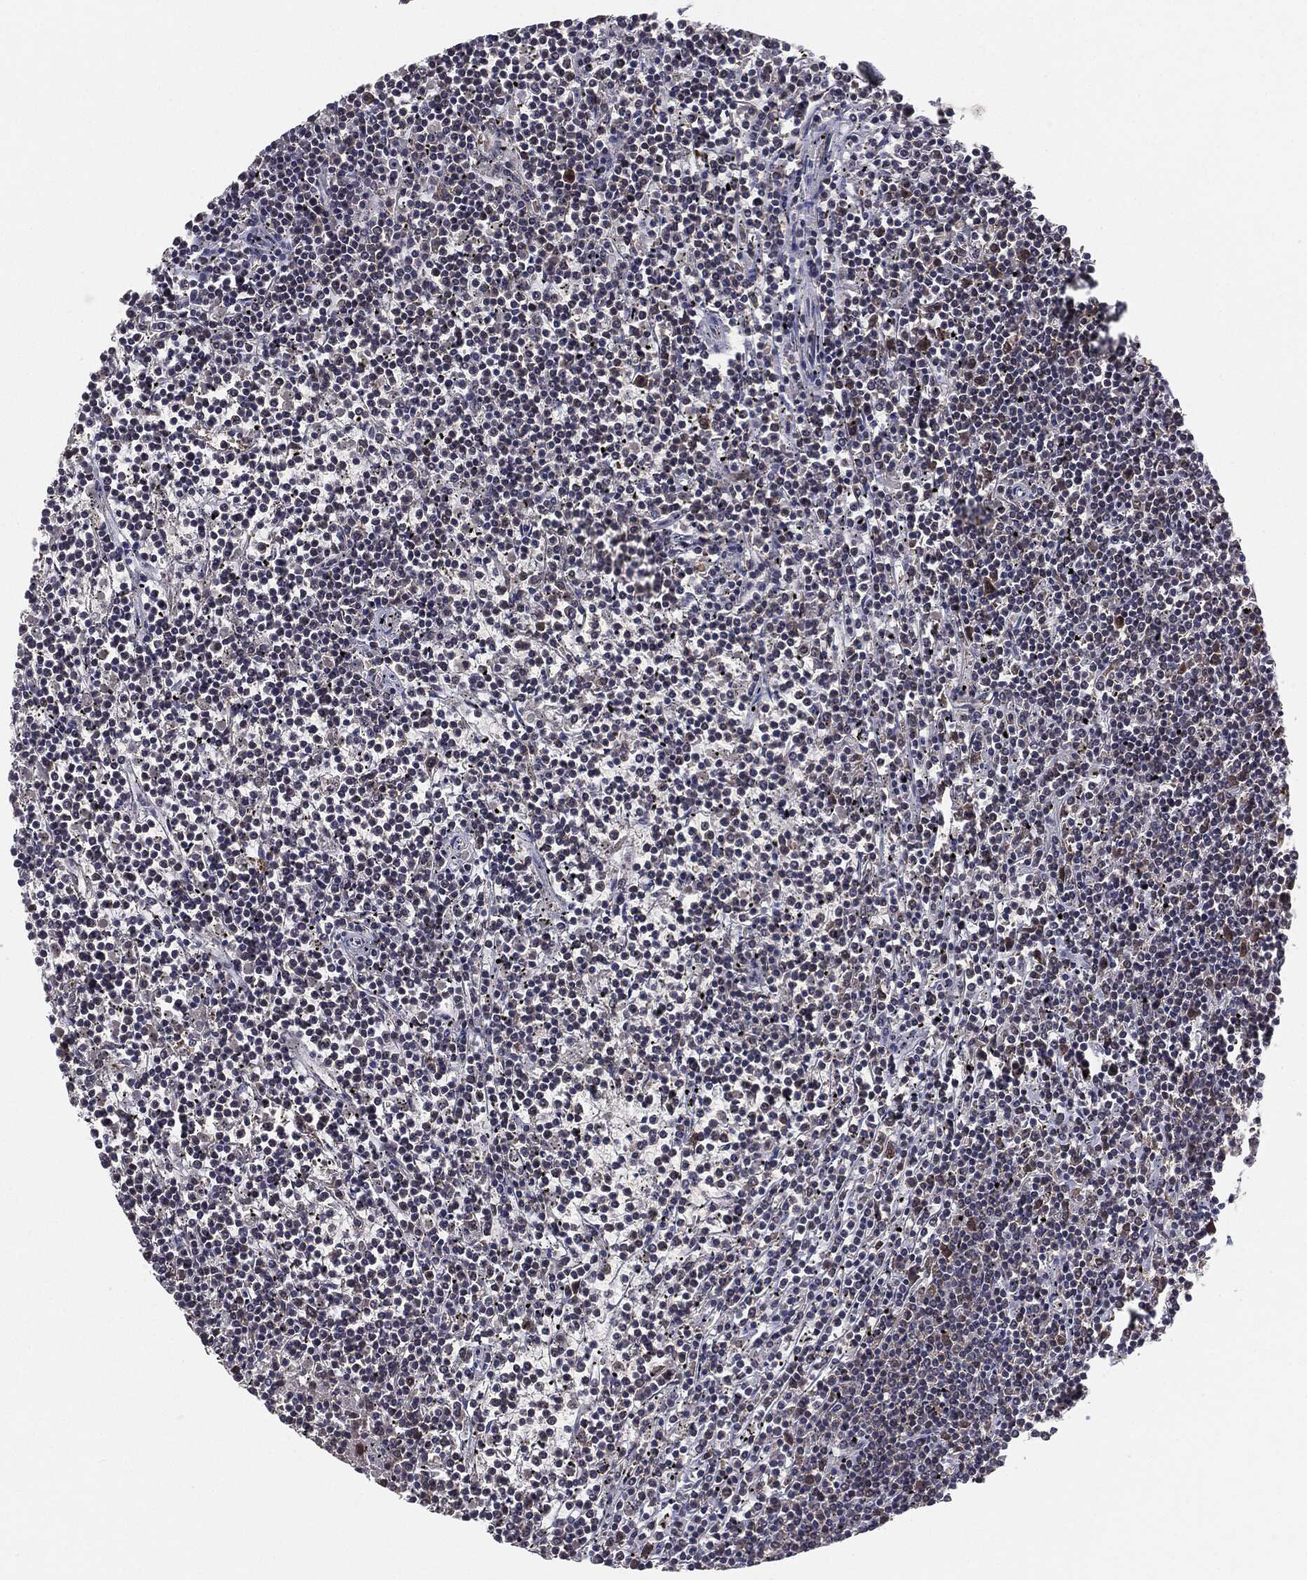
{"staining": {"intensity": "negative", "quantity": "none", "location": "none"}, "tissue": "lymphoma", "cell_type": "Tumor cells", "image_type": "cancer", "snomed": [{"axis": "morphology", "description": "Malignant lymphoma, non-Hodgkin's type, Low grade"}, {"axis": "topography", "description": "Spleen"}], "caption": "Lymphoma was stained to show a protein in brown. There is no significant positivity in tumor cells. (Immunohistochemistry, brightfield microscopy, high magnification).", "gene": "KRT7", "patient": {"sex": "female", "age": 19}}